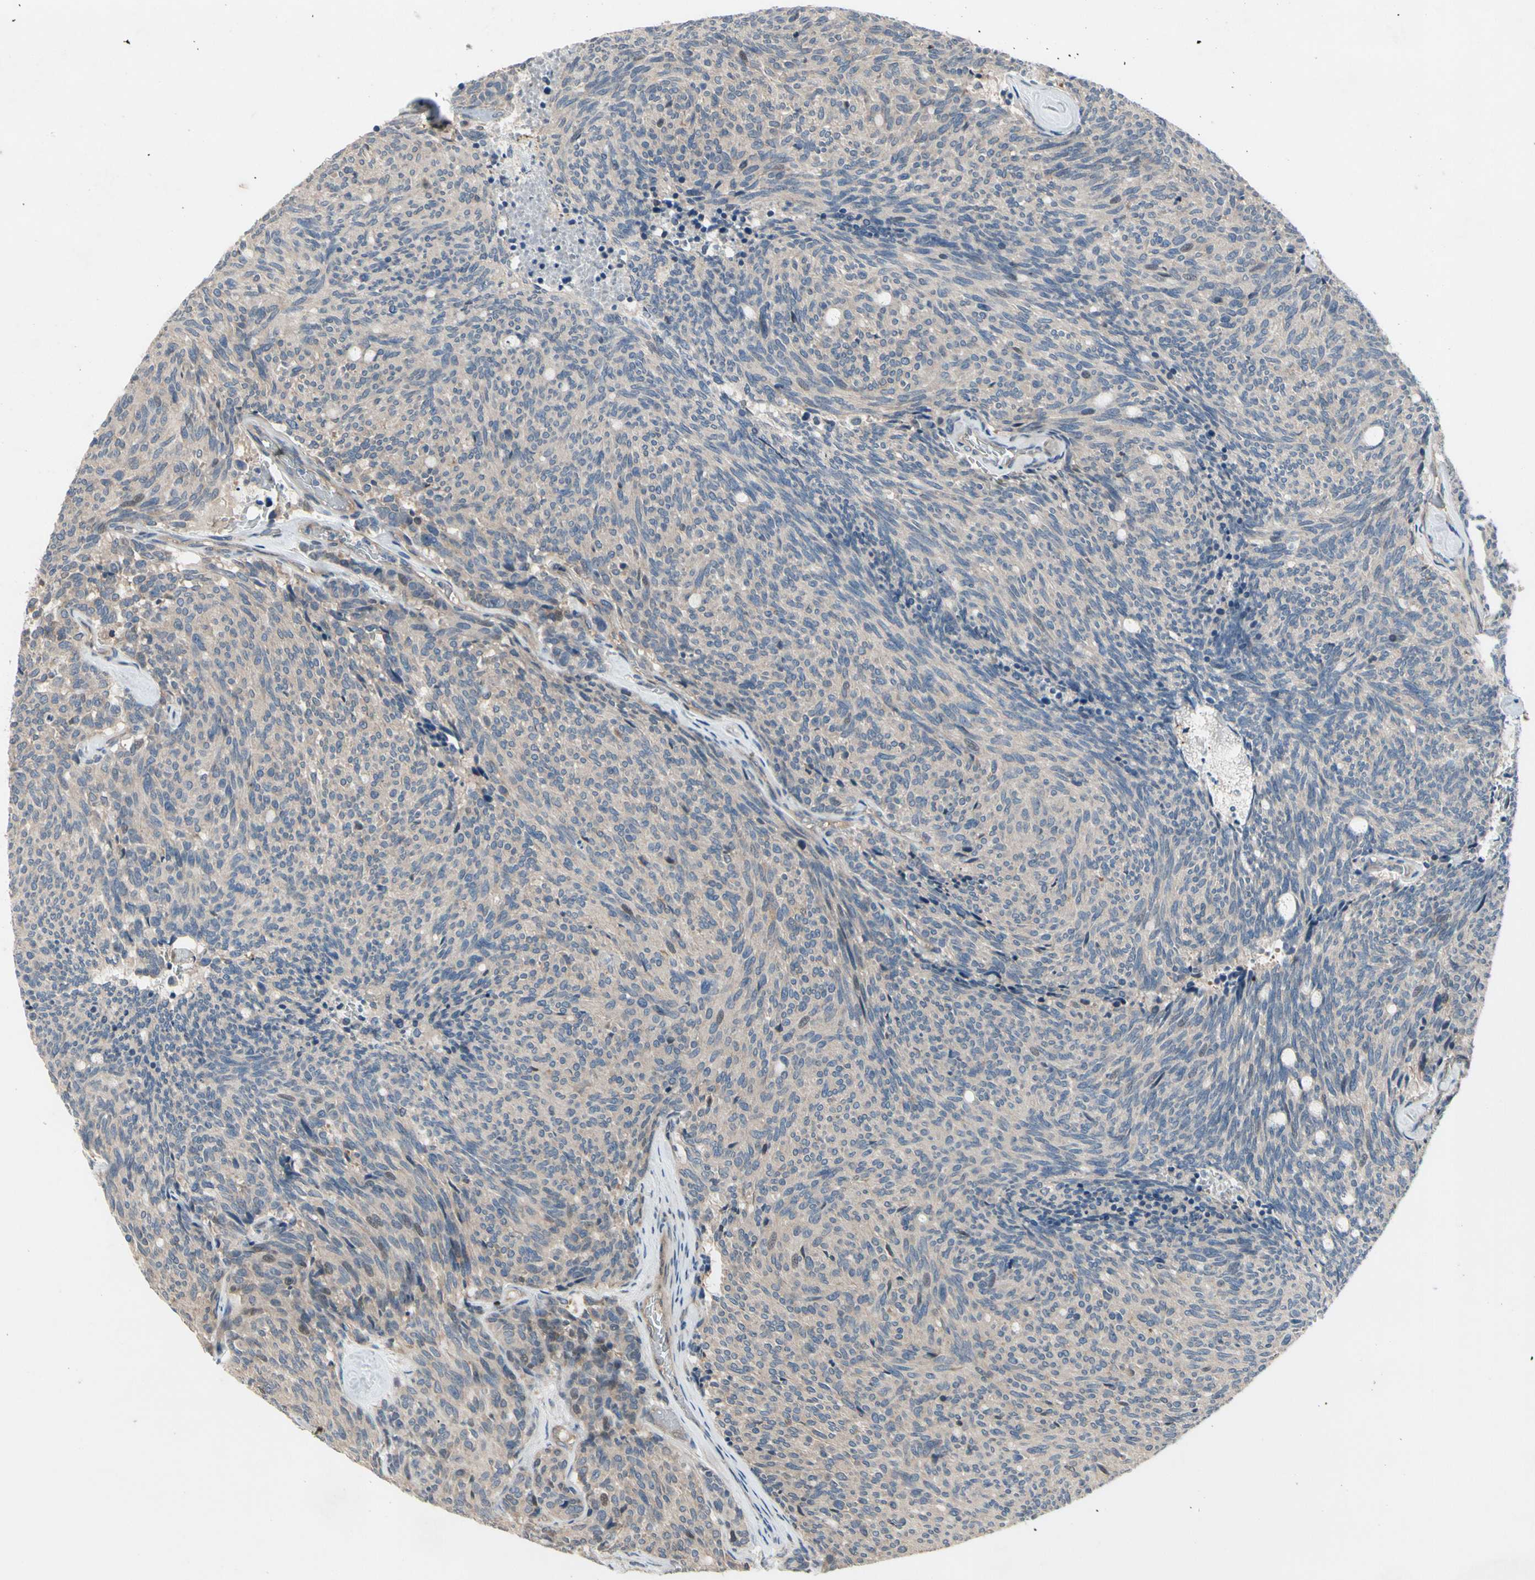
{"staining": {"intensity": "weak", "quantity": "25%-75%", "location": "cytoplasmic/membranous"}, "tissue": "carcinoid", "cell_type": "Tumor cells", "image_type": "cancer", "snomed": [{"axis": "morphology", "description": "Carcinoid, malignant, NOS"}, {"axis": "topography", "description": "Pancreas"}], "caption": "A photomicrograph of carcinoid stained for a protein displays weak cytoplasmic/membranous brown staining in tumor cells.", "gene": "ICAM5", "patient": {"sex": "female", "age": 54}}